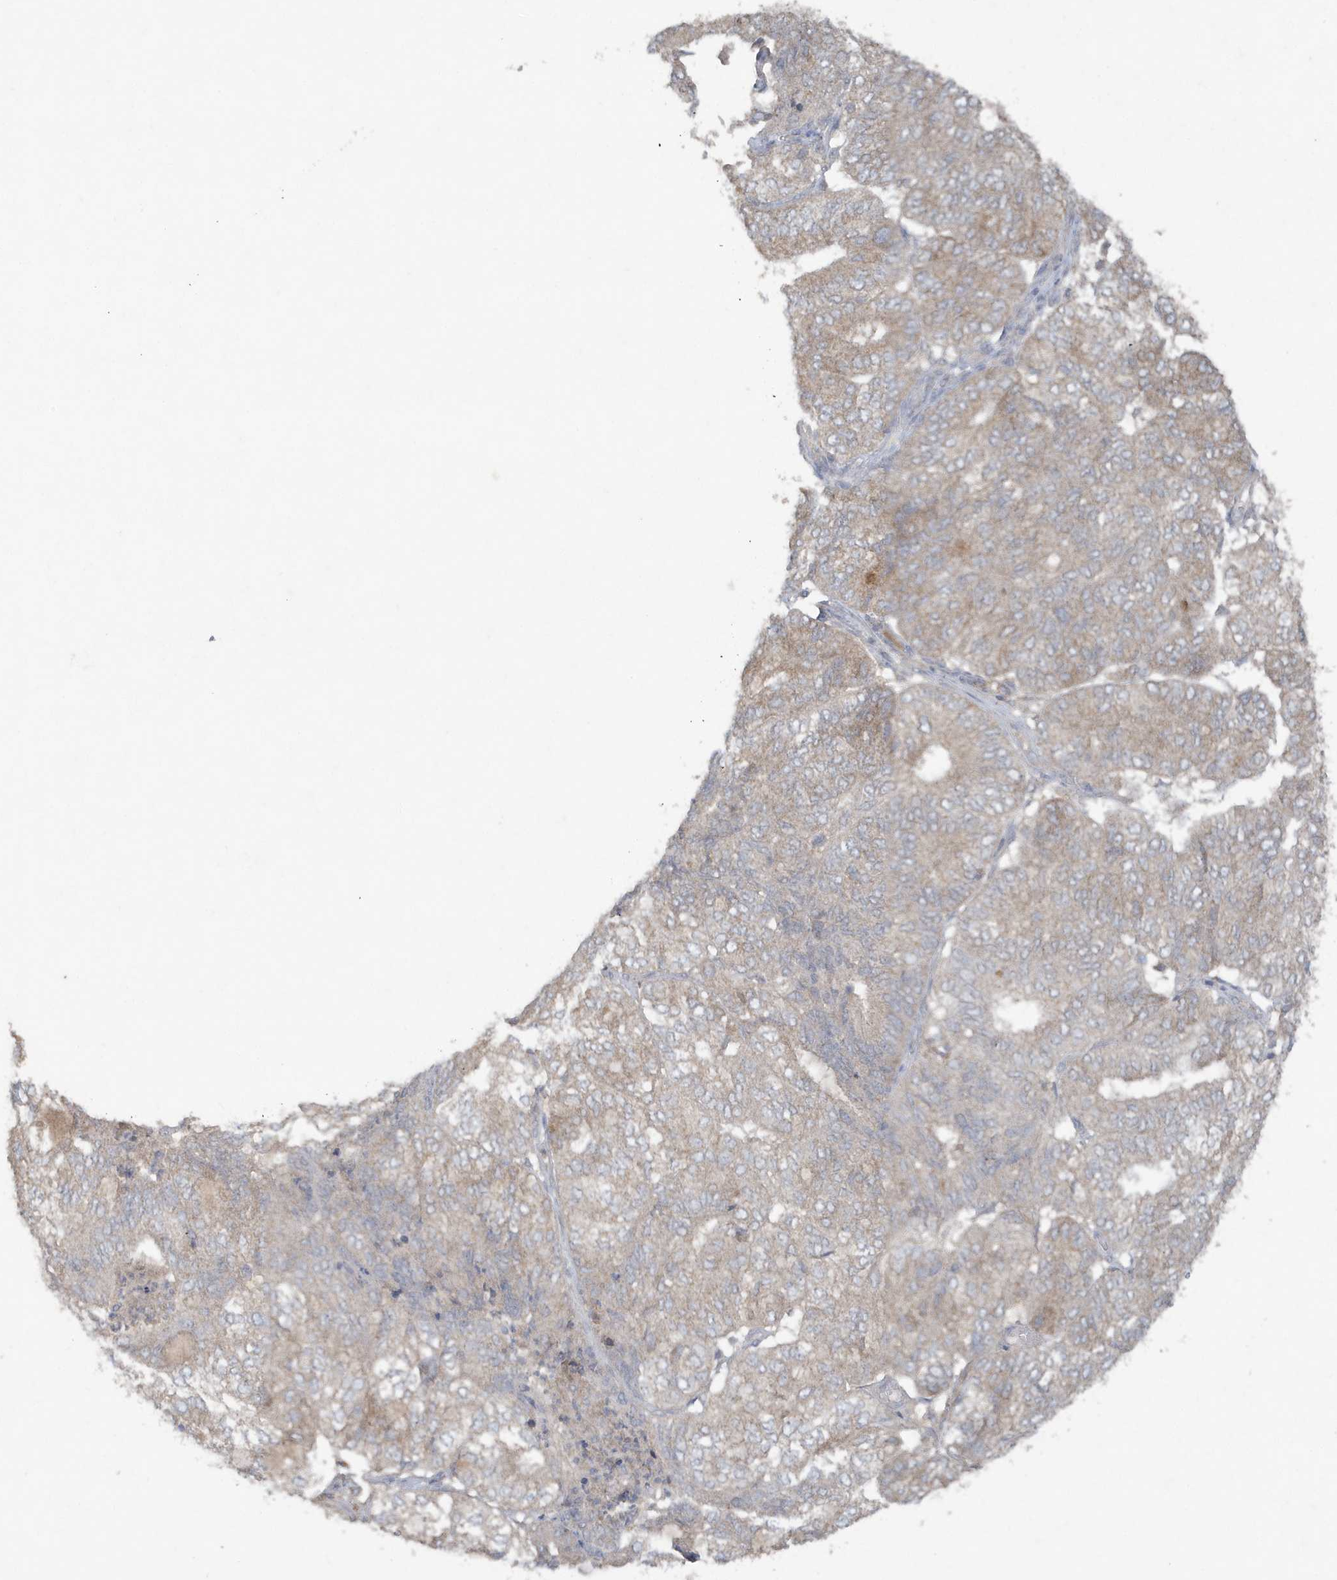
{"staining": {"intensity": "weak", "quantity": "25%-75%", "location": "cytoplasmic/membranous"}, "tissue": "endometrial cancer", "cell_type": "Tumor cells", "image_type": "cancer", "snomed": [{"axis": "morphology", "description": "Adenocarcinoma, NOS"}, {"axis": "topography", "description": "Uterus"}], "caption": "Tumor cells exhibit low levels of weak cytoplasmic/membranous staining in approximately 25%-75% of cells in human adenocarcinoma (endometrial).", "gene": "C1RL", "patient": {"sex": "female", "age": 60}}